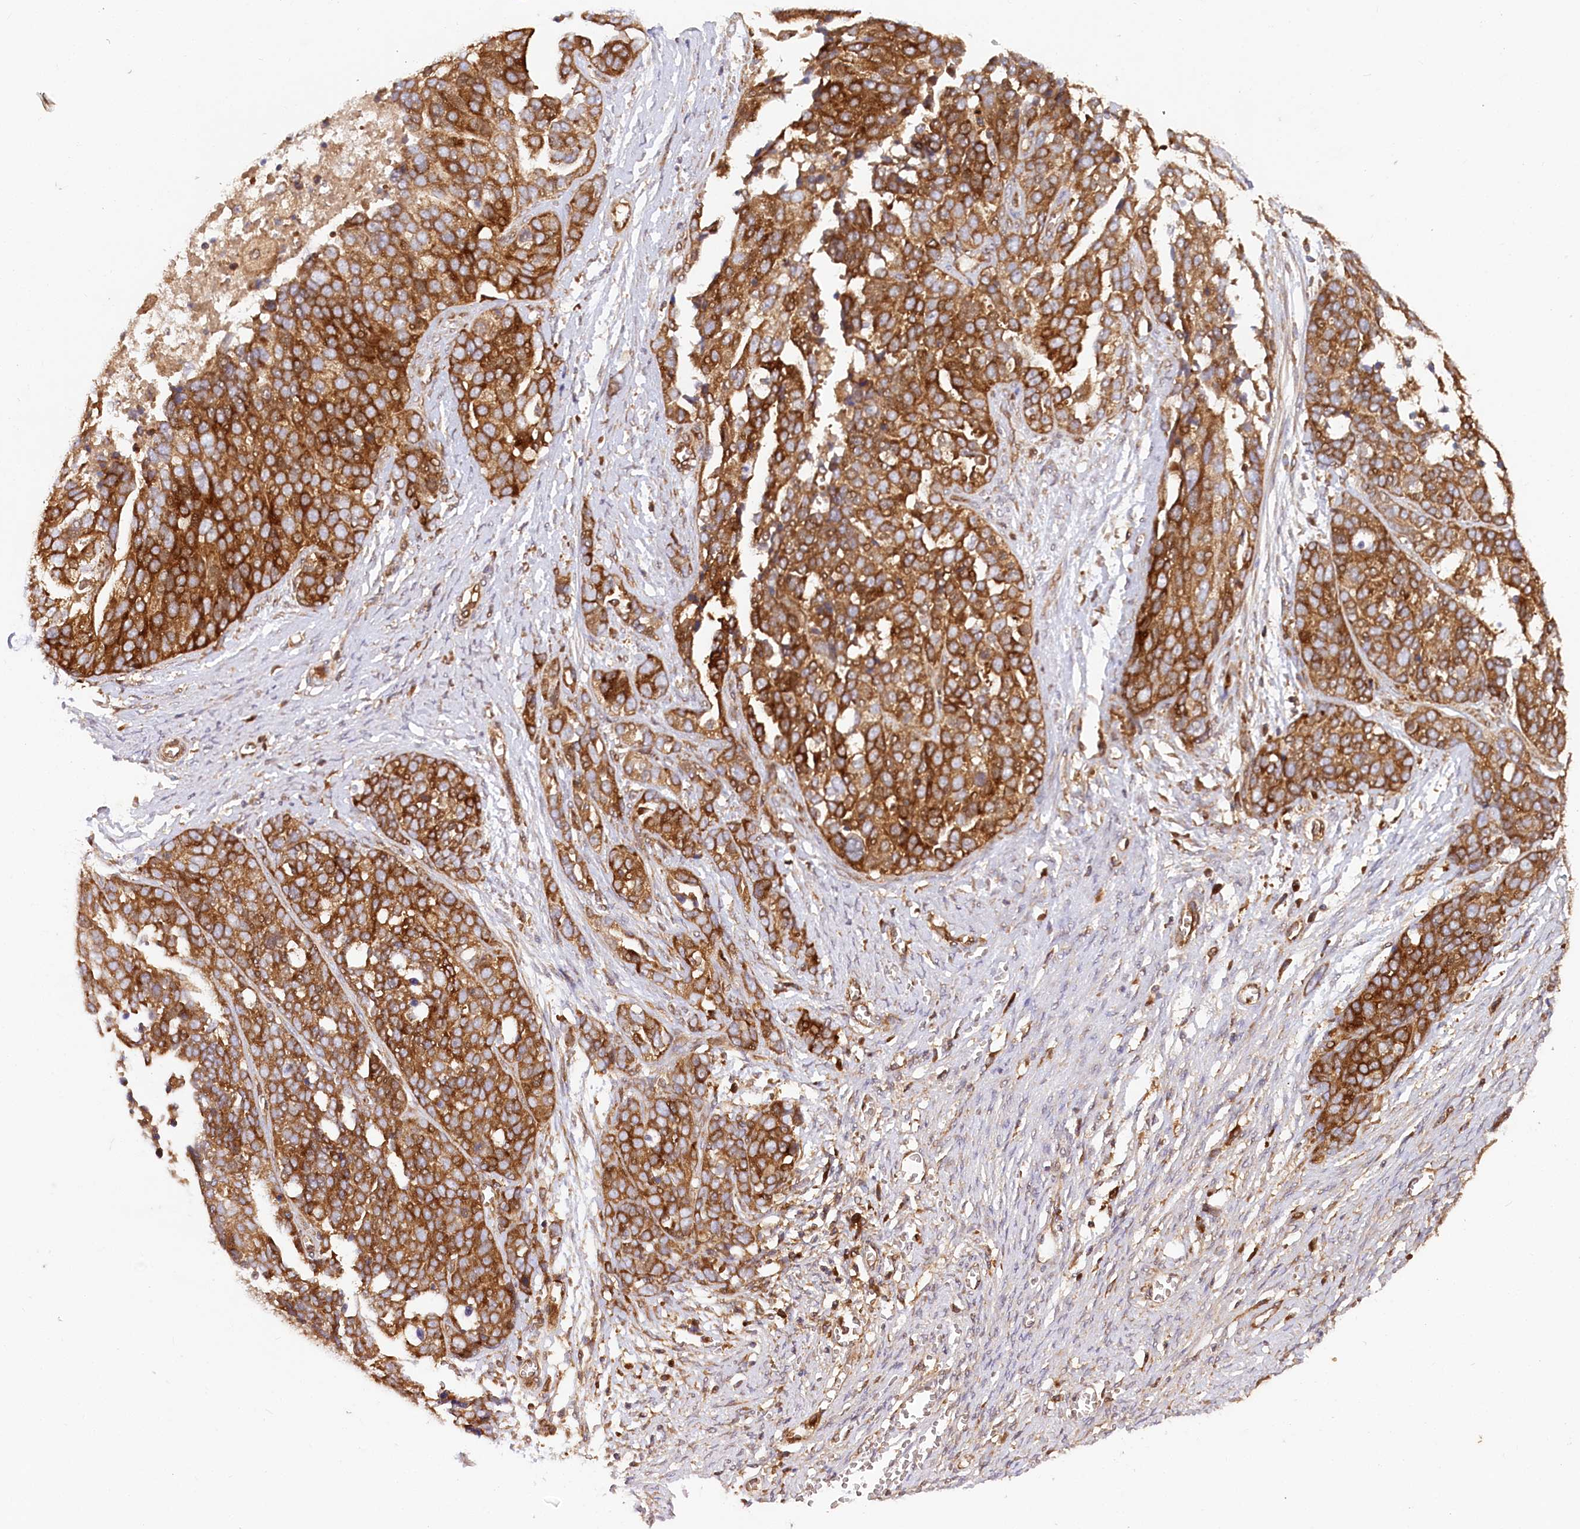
{"staining": {"intensity": "strong", "quantity": ">75%", "location": "cytoplasmic/membranous"}, "tissue": "ovarian cancer", "cell_type": "Tumor cells", "image_type": "cancer", "snomed": [{"axis": "morphology", "description": "Cystadenocarcinoma, serous, NOS"}, {"axis": "topography", "description": "Ovary"}], "caption": "High-magnification brightfield microscopy of ovarian cancer (serous cystadenocarcinoma) stained with DAB (brown) and counterstained with hematoxylin (blue). tumor cells exhibit strong cytoplasmic/membranous expression is appreciated in approximately>75% of cells.", "gene": "PAIP2", "patient": {"sex": "female", "age": 44}}